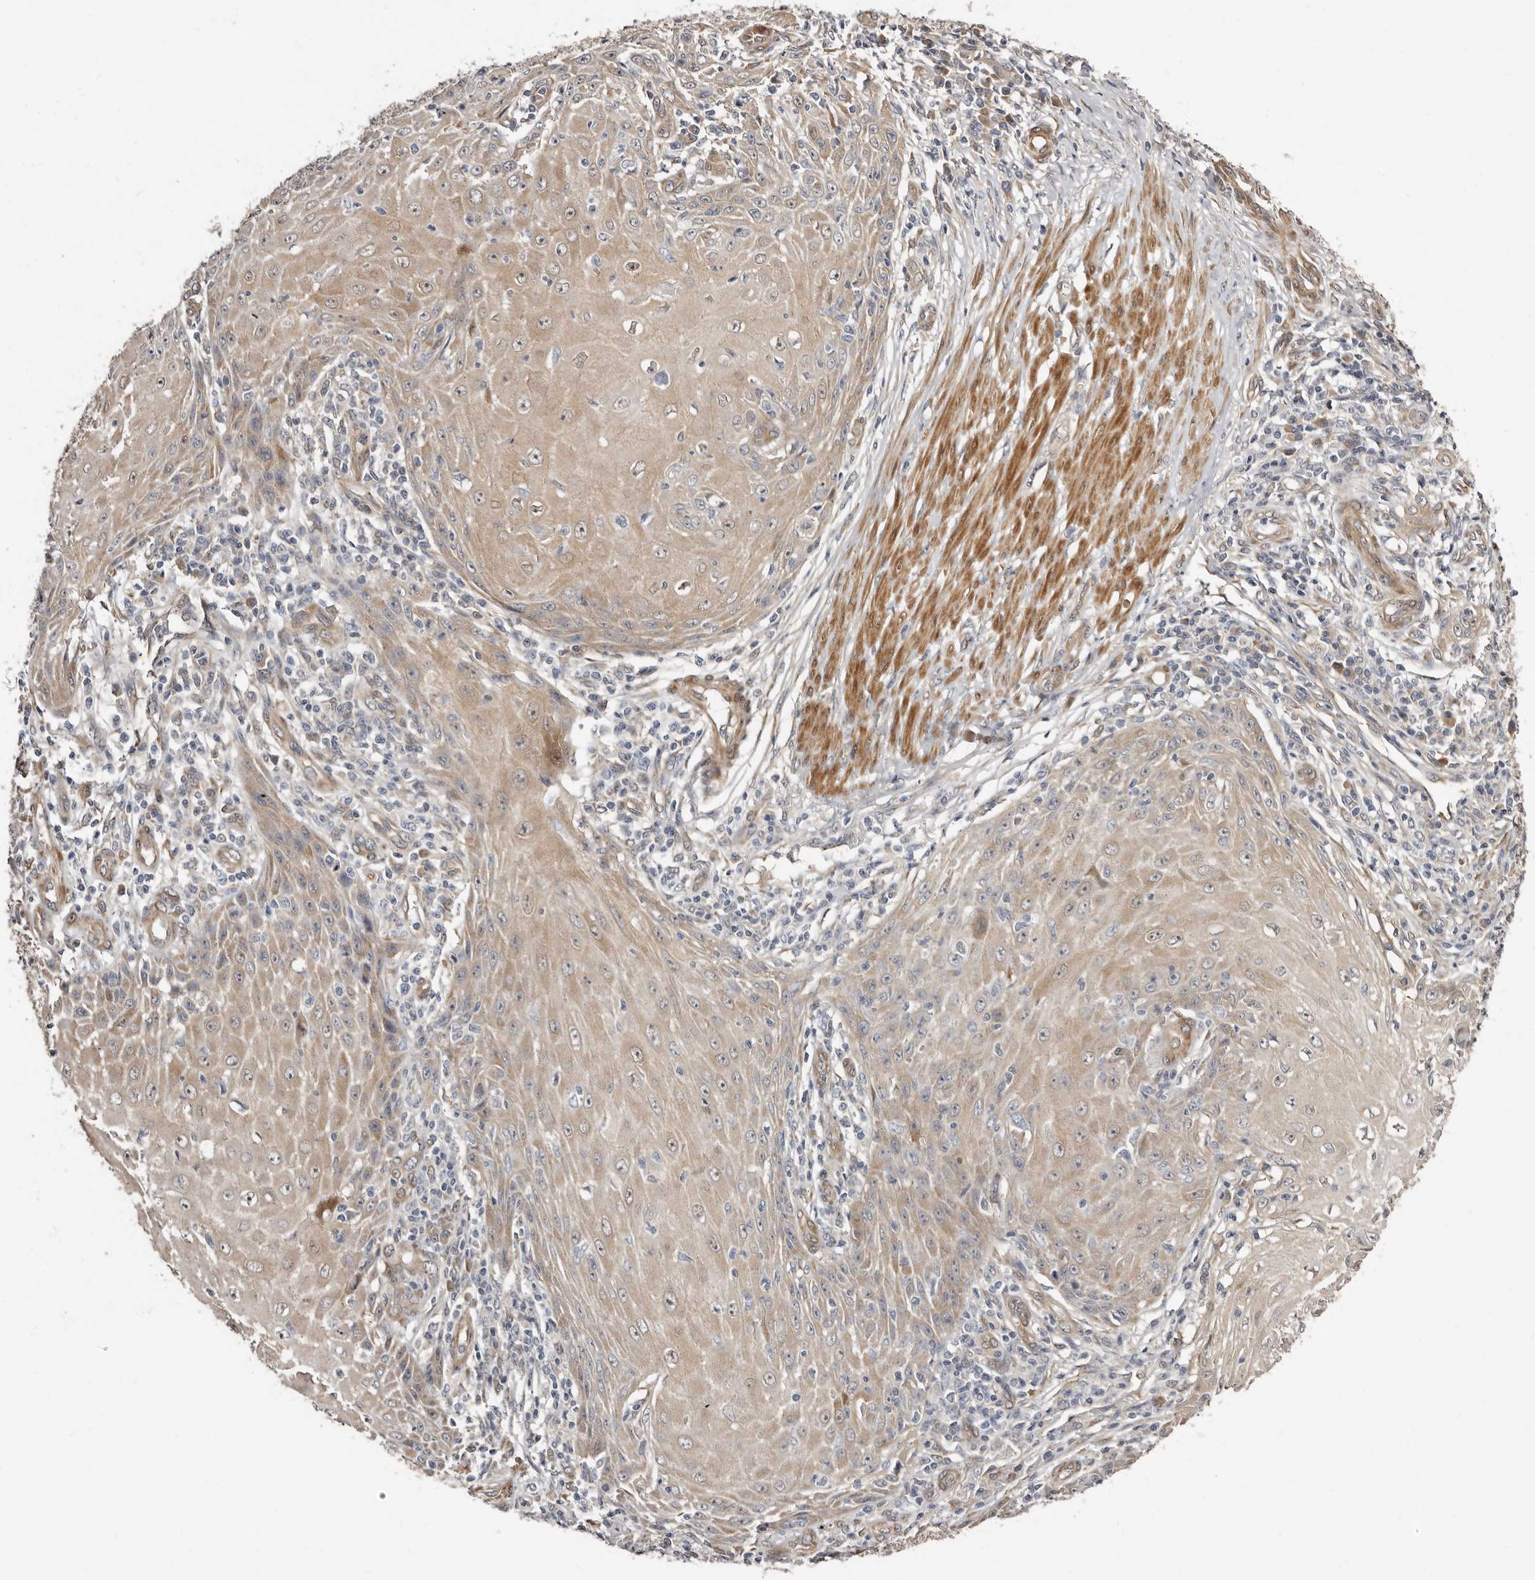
{"staining": {"intensity": "weak", "quantity": ">75%", "location": "cytoplasmic/membranous"}, "tissue": "skin cancer", "cell_type": "Tumor cells", "image_type": "cancer", "snomed": [{"axis": "morphology", "description": "Squamous cell carcinoma, NOS"}, {"axis": "topography", "description": "Skin"}], "caption": "Squamous cell carcinoma (skin) stained for a protein displays weak cytoplasmic/membranous positivity in tumor cells.", "gene": "SBDS", "patient": {"sex": "female", "age": 73}}